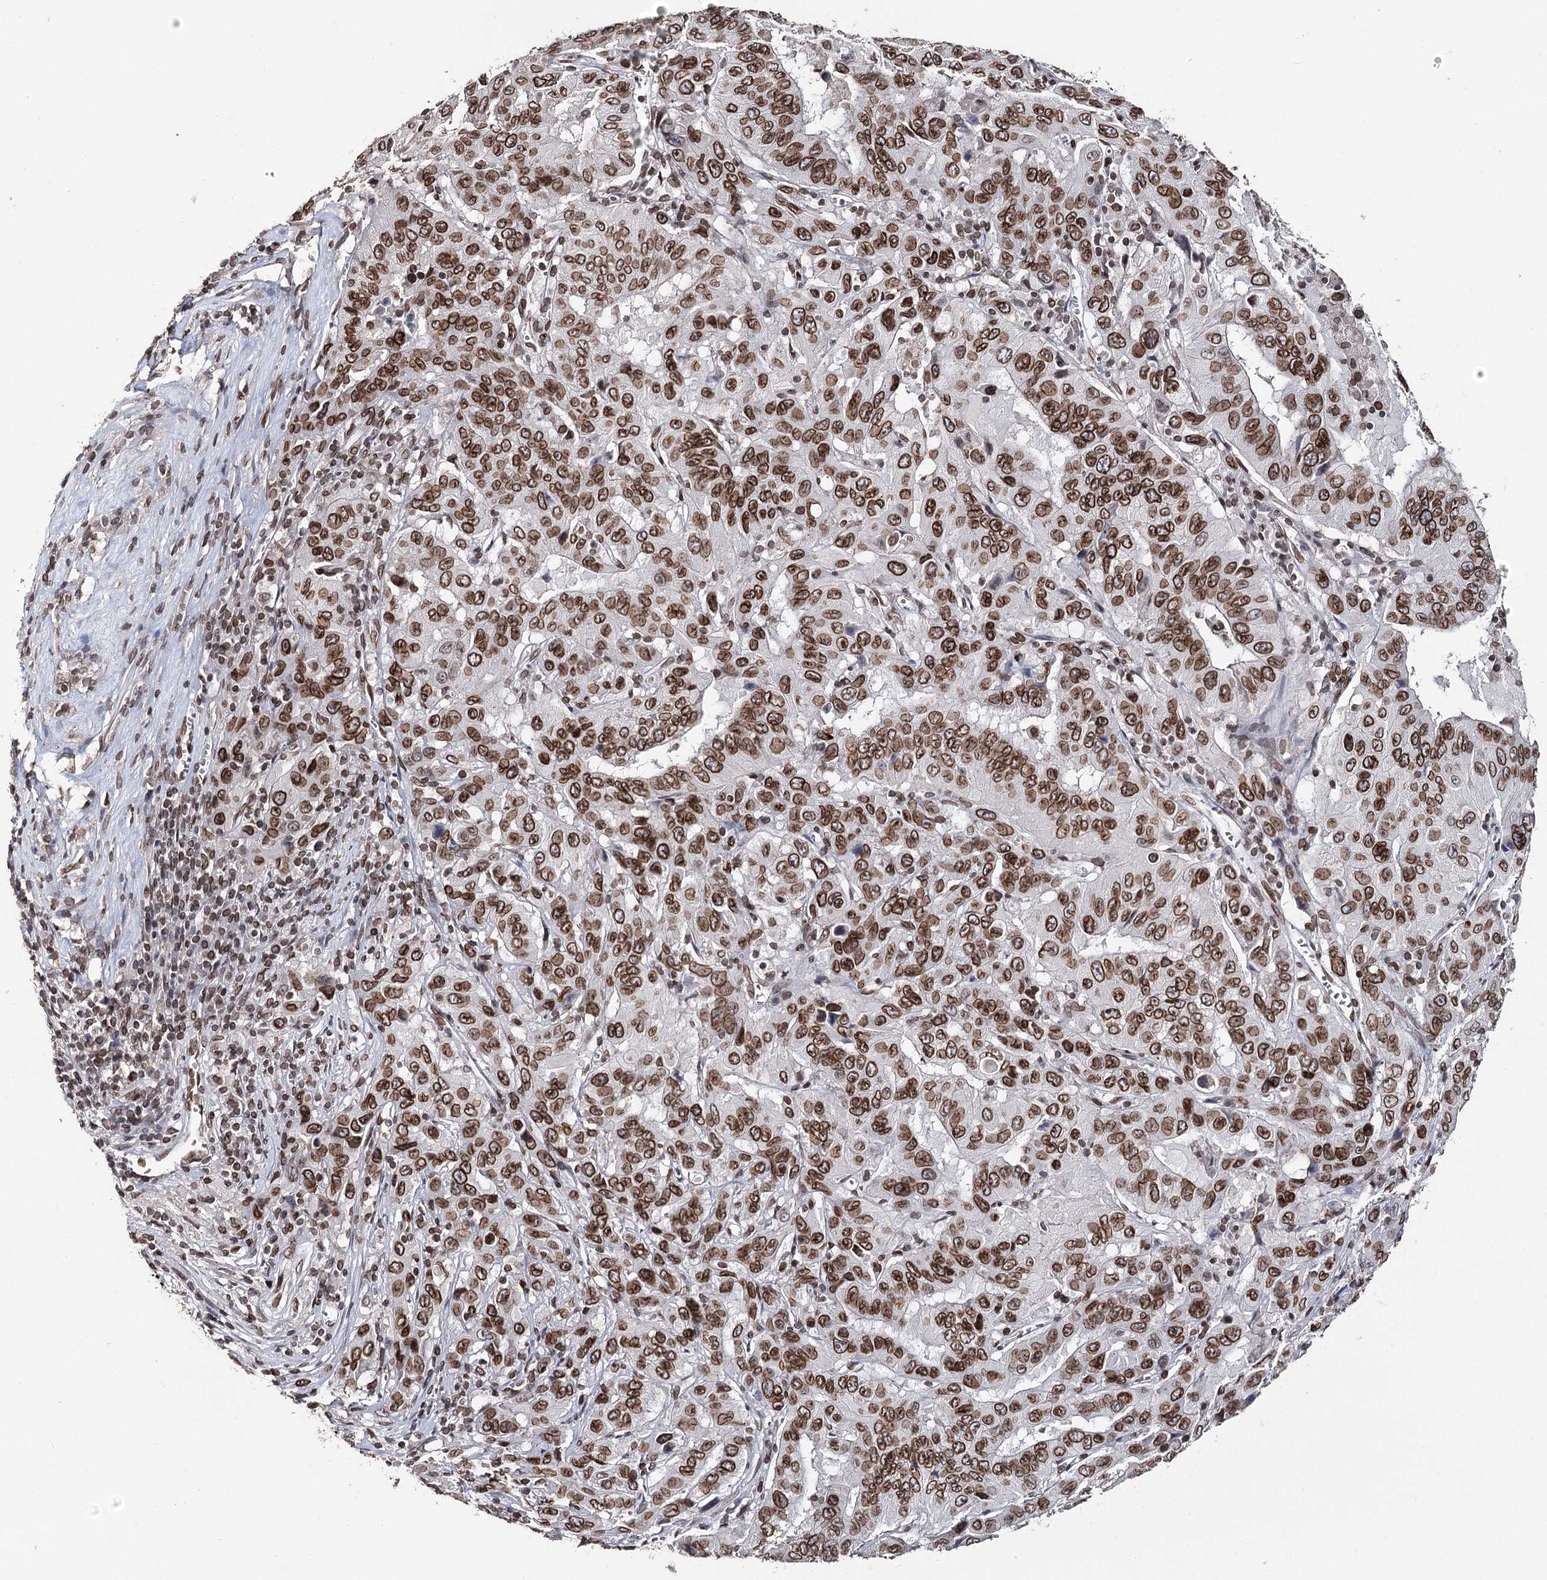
{"staining": {"intensity": "strong", "quantity": ">75%", "location": "cytoplasmic/membranous,nuclear"}, "tissue": "pancreatic cancer", "cell_type": "Tumor cells", "image_type": "cancer", "snomed": [{"axis": "morphology", "description": "Adenocarcinoma, NOS"}, {"axis": "topography", "description": "Pancreas"}], "caption": "Protein analysis of pancreatic cancer (adenocarcinoma) tissue exhibits strong cytoplasmic/membranous and nuclear positivity in approximately >75% of tumor cells. Using DAB (3,3'-diaminobenzidine) (brown) and hematoxylin (blue) stains, captured at high magnification using brightfield microscopy.", "gene": "KIAA0930", "patient": {"sex": "male", "age": 63}}